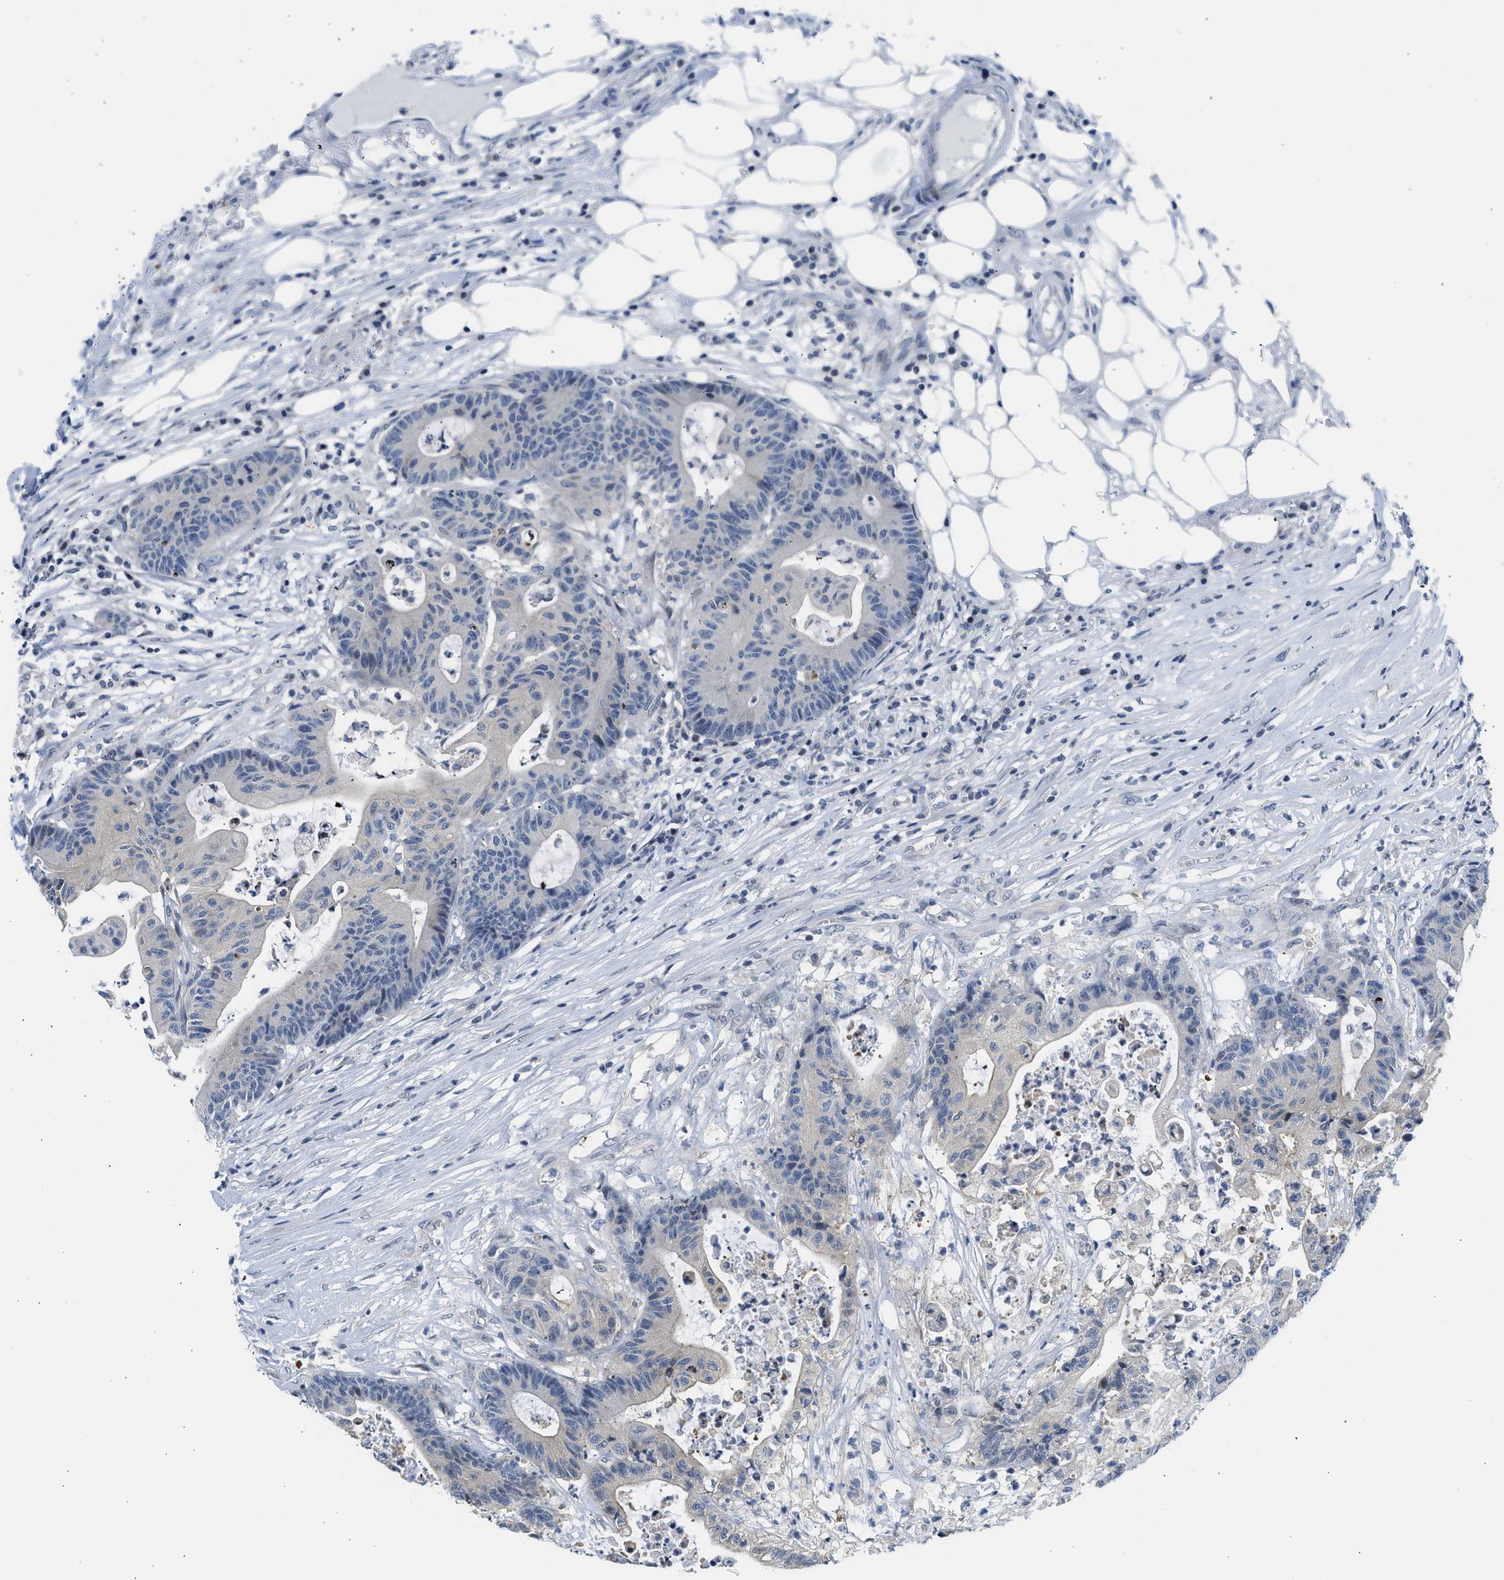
{"staining": {"intensity": "negative", "quantity": "none", "location": "none"}, "tissue": "colorectal cancer", "cell_type": "Tumor cells", "image_type": "cancer", "snomed": [{"axis": "morphology", "description": "Adenocarcinoma, NOS"}, {"axis": "topography", "description": "Colon"}], "caption": "Tumor cells are negative for brown protein staining in colorectal cancer.", "gene": "OLIG3", "patient": {"sex": "female", "age": 84}}